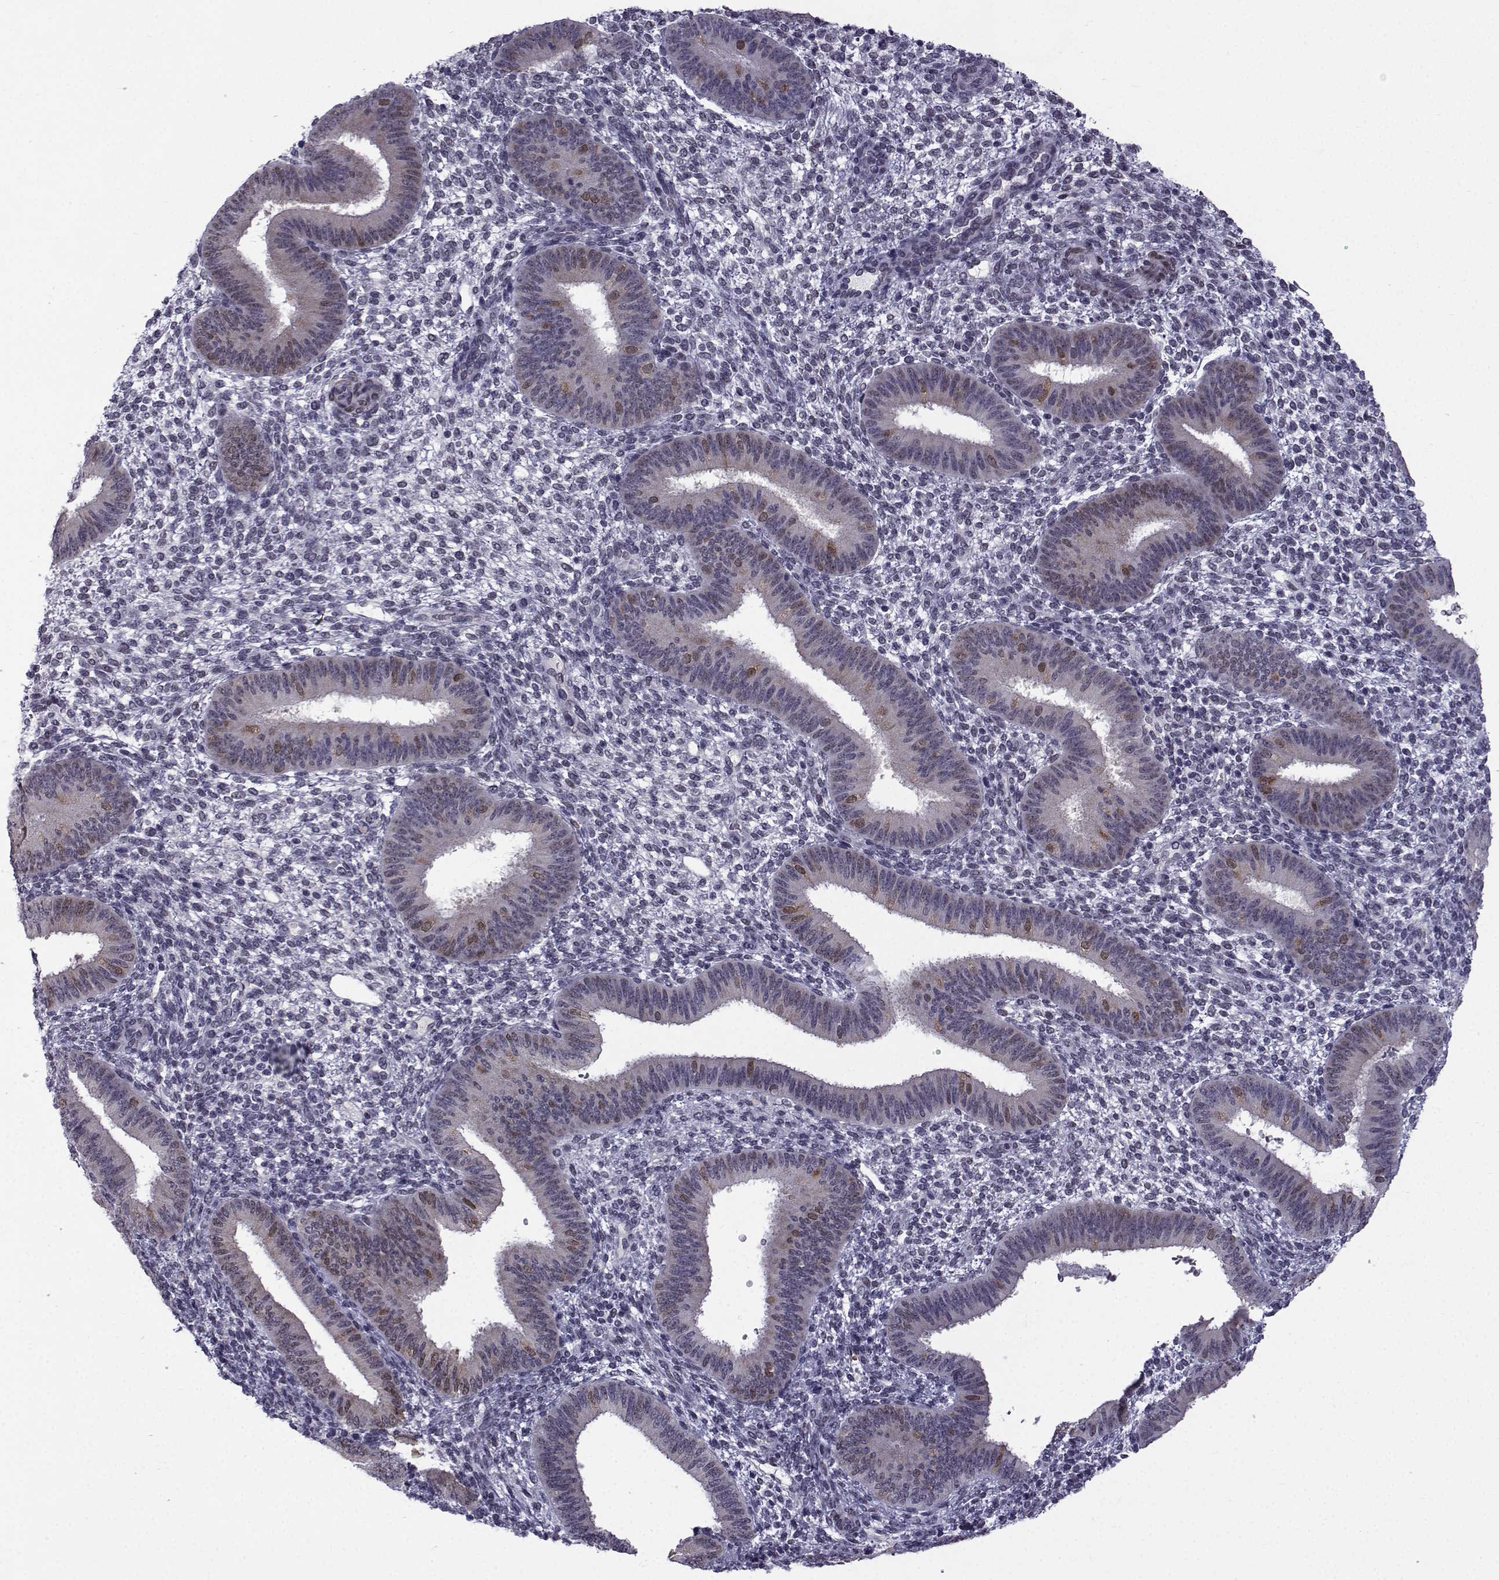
{"staining": {"intensity": "weak", "quantity": "<25%", "location": "nuclear"}, "tissue": "endometrium", "cell_type": "Cells in endometrial stroma", "image_type": "normal", "snomed": [{"axis": "morphology", "description": "Normal tissue, NOS"}, {"axis": "topography", "description": "Endometrium"}], "caption": "A high-resolution photomicrograph shows IHC staining of benign endometrium, which demonstrates no significant expression in cells in endometrial stroma. The staining was performed using DAB (3,3'-diaminobenzidine) to visualize the protein expression in brown, while the nuclei were stained in blue with hematoxylin (Magnification: 20x).", "gene": "RBM24", "patient": {"sex": "female", "age": 39}}